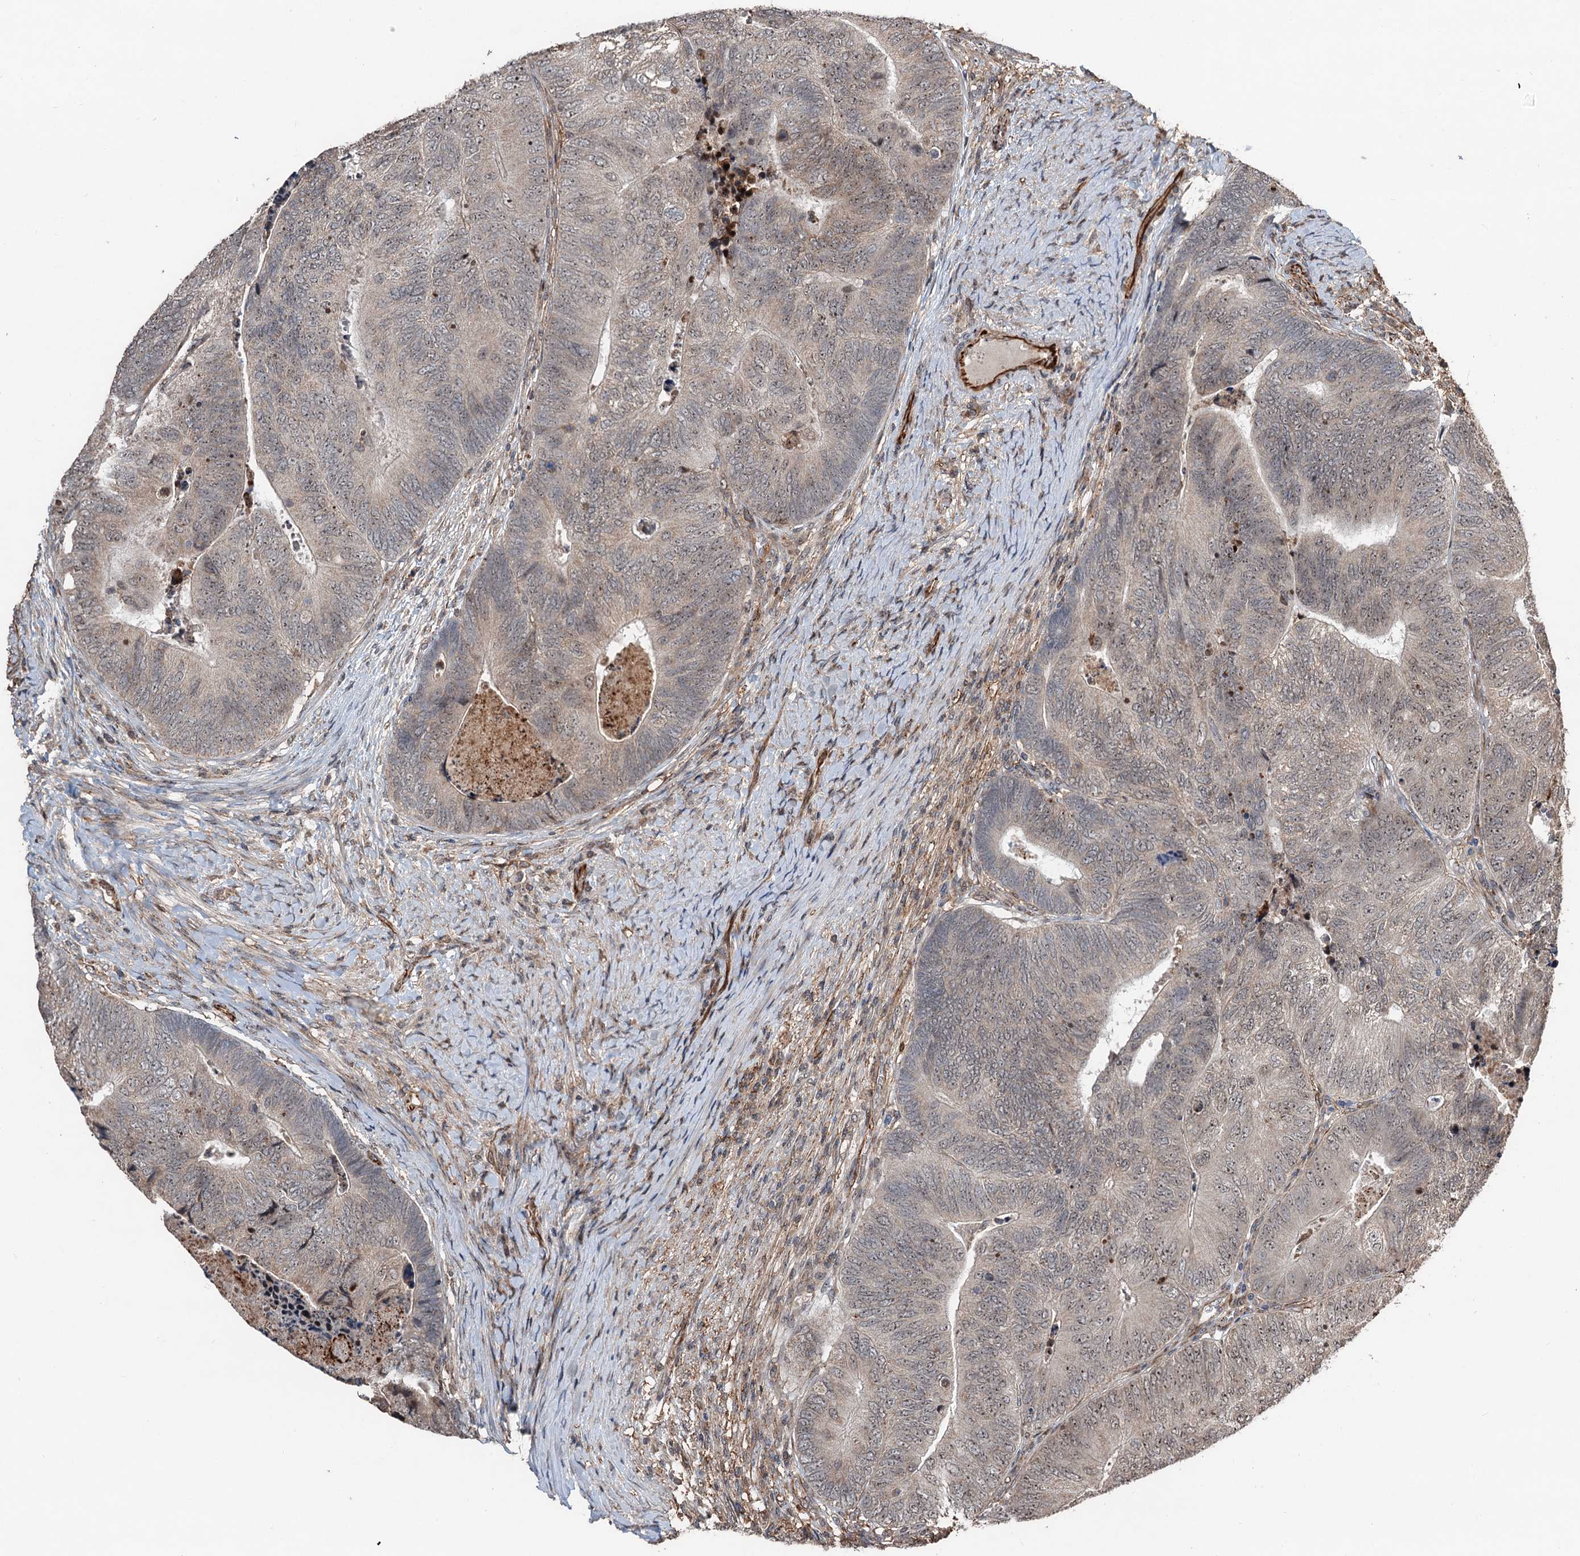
{"staining": {"intensity": "weak", "quantity": "25%-75%", "location": "nuclear"}, "tissue": "colorectal cancer", "cell_type": "Tumor cells", "image_type": "cancer", "snomed": [{"axis": "morphology", "description": "Adenocarcinoma, NOS"}, {"axis": "topography", "description": "Colon"}], "caption": "IHC image of colorectal adenocarcinoma stained for a protein (brown), which shows low levels of weak nuclear staining in approximately 25%-75% of tumor cells.", "gene": "TMA16", "patient": {"sex": "female", "age": 67}}